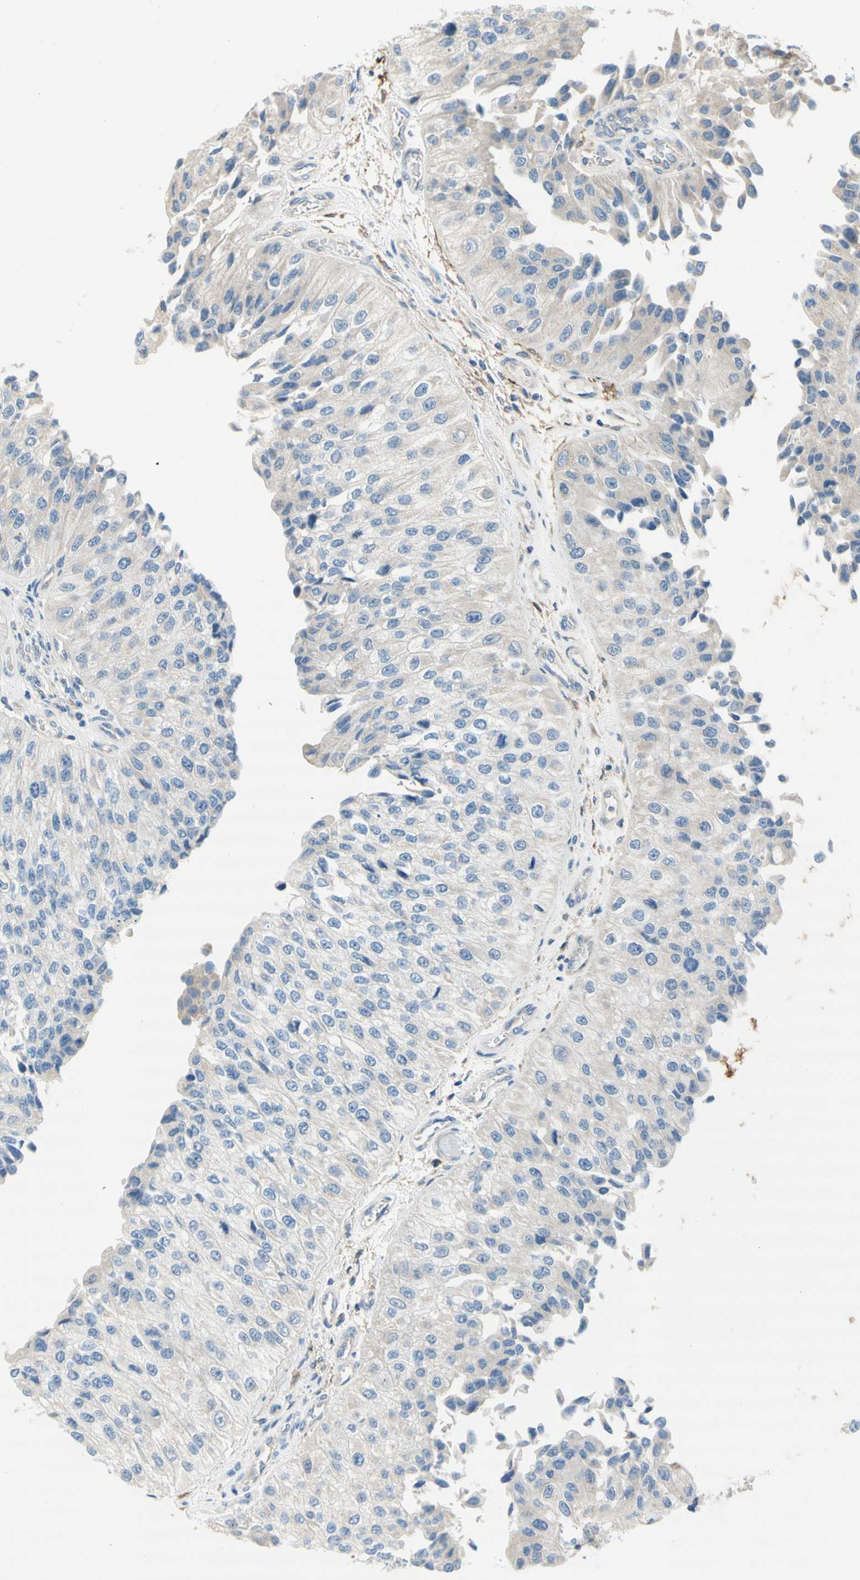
{"staining": {"intensity": "weak", "quantity": ">75%", "location": "cytoplasmic/membranous"}, "tissue": "urothelial cancer", "cell_type": "Tumor cells", "image_type": "cancer", "snomed": [{"axis": "morphology", "description": "Urothelial carcinoma, High grade"}, {"axis": "topography", "description": "Kidney"}, {"axis": "topography", "description": "Urinary bladder"}], "caption": "There is low levels of weak cytoplasmic/membranous expression in tumor cells of urothelial cancer, as demonstrated by immunohistochemical staining (brown color).", "gene": "F3", "patient": {"sex": "male", "age": 77}}